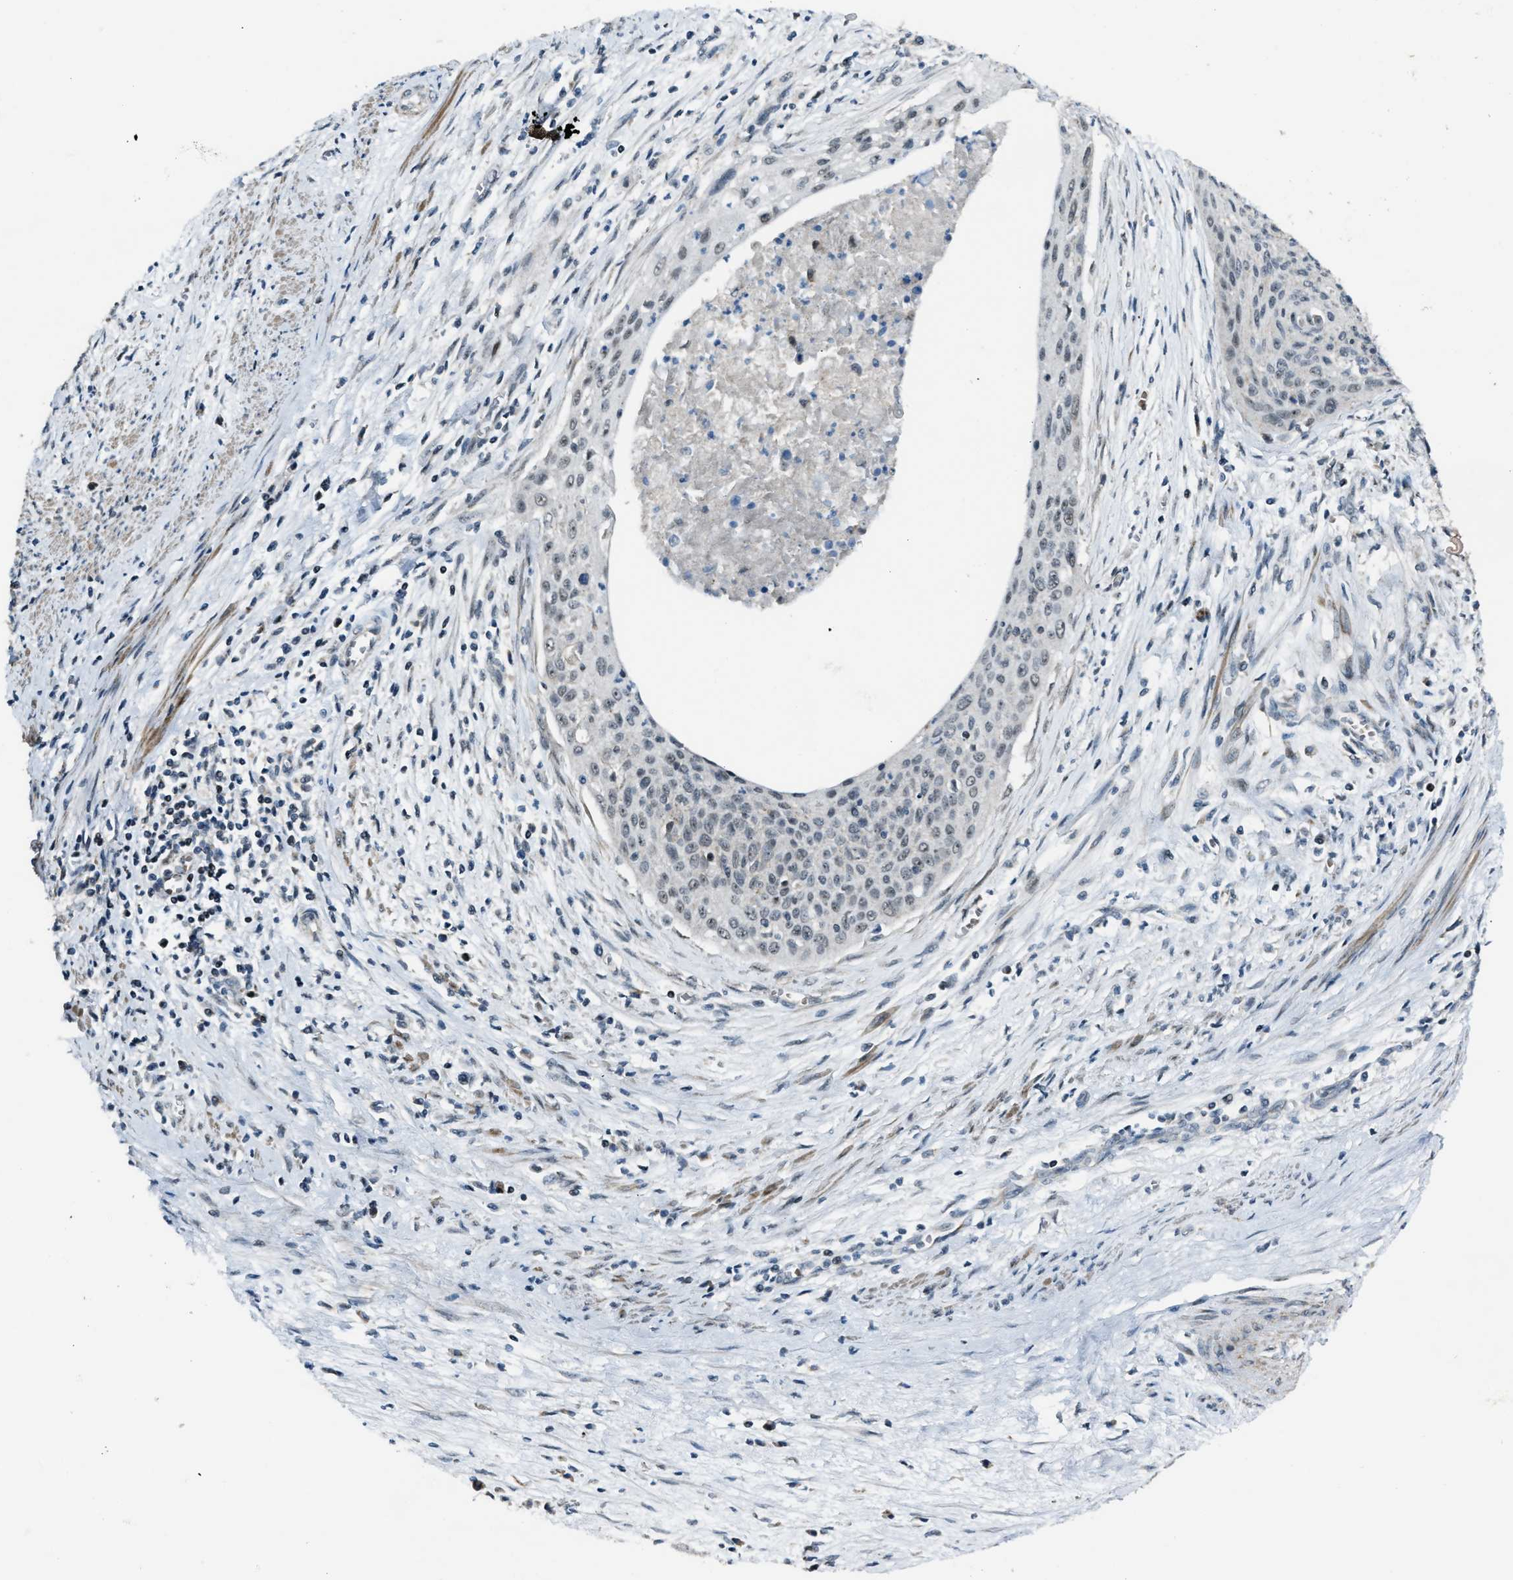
{"staining": {"intensity": "negative", "quantity": "none", "location": "none"}, "tissue": "cervical cancer", "cell_type": "Tumor cells", "image_type": "cancer", "snomed": [{"axis": "morphology", "description": "Squamous cell carcinoma, NOS"}, {"axis": "topography", "description": "Cervix"}], "caption": "High power microscopy micrograph of an immunohistochemistry image of cervical cancer, revealing no significant expression in tumor cells. The staining was performed using DAB (3,3'-diaminobenzidine) to visualize the protein expression in brown, while the nuclei were stained in blue with hematoxylin (Magnification: 20x).", "gene": "CHN2", "patient": {"sex": "female", "age": 55}}